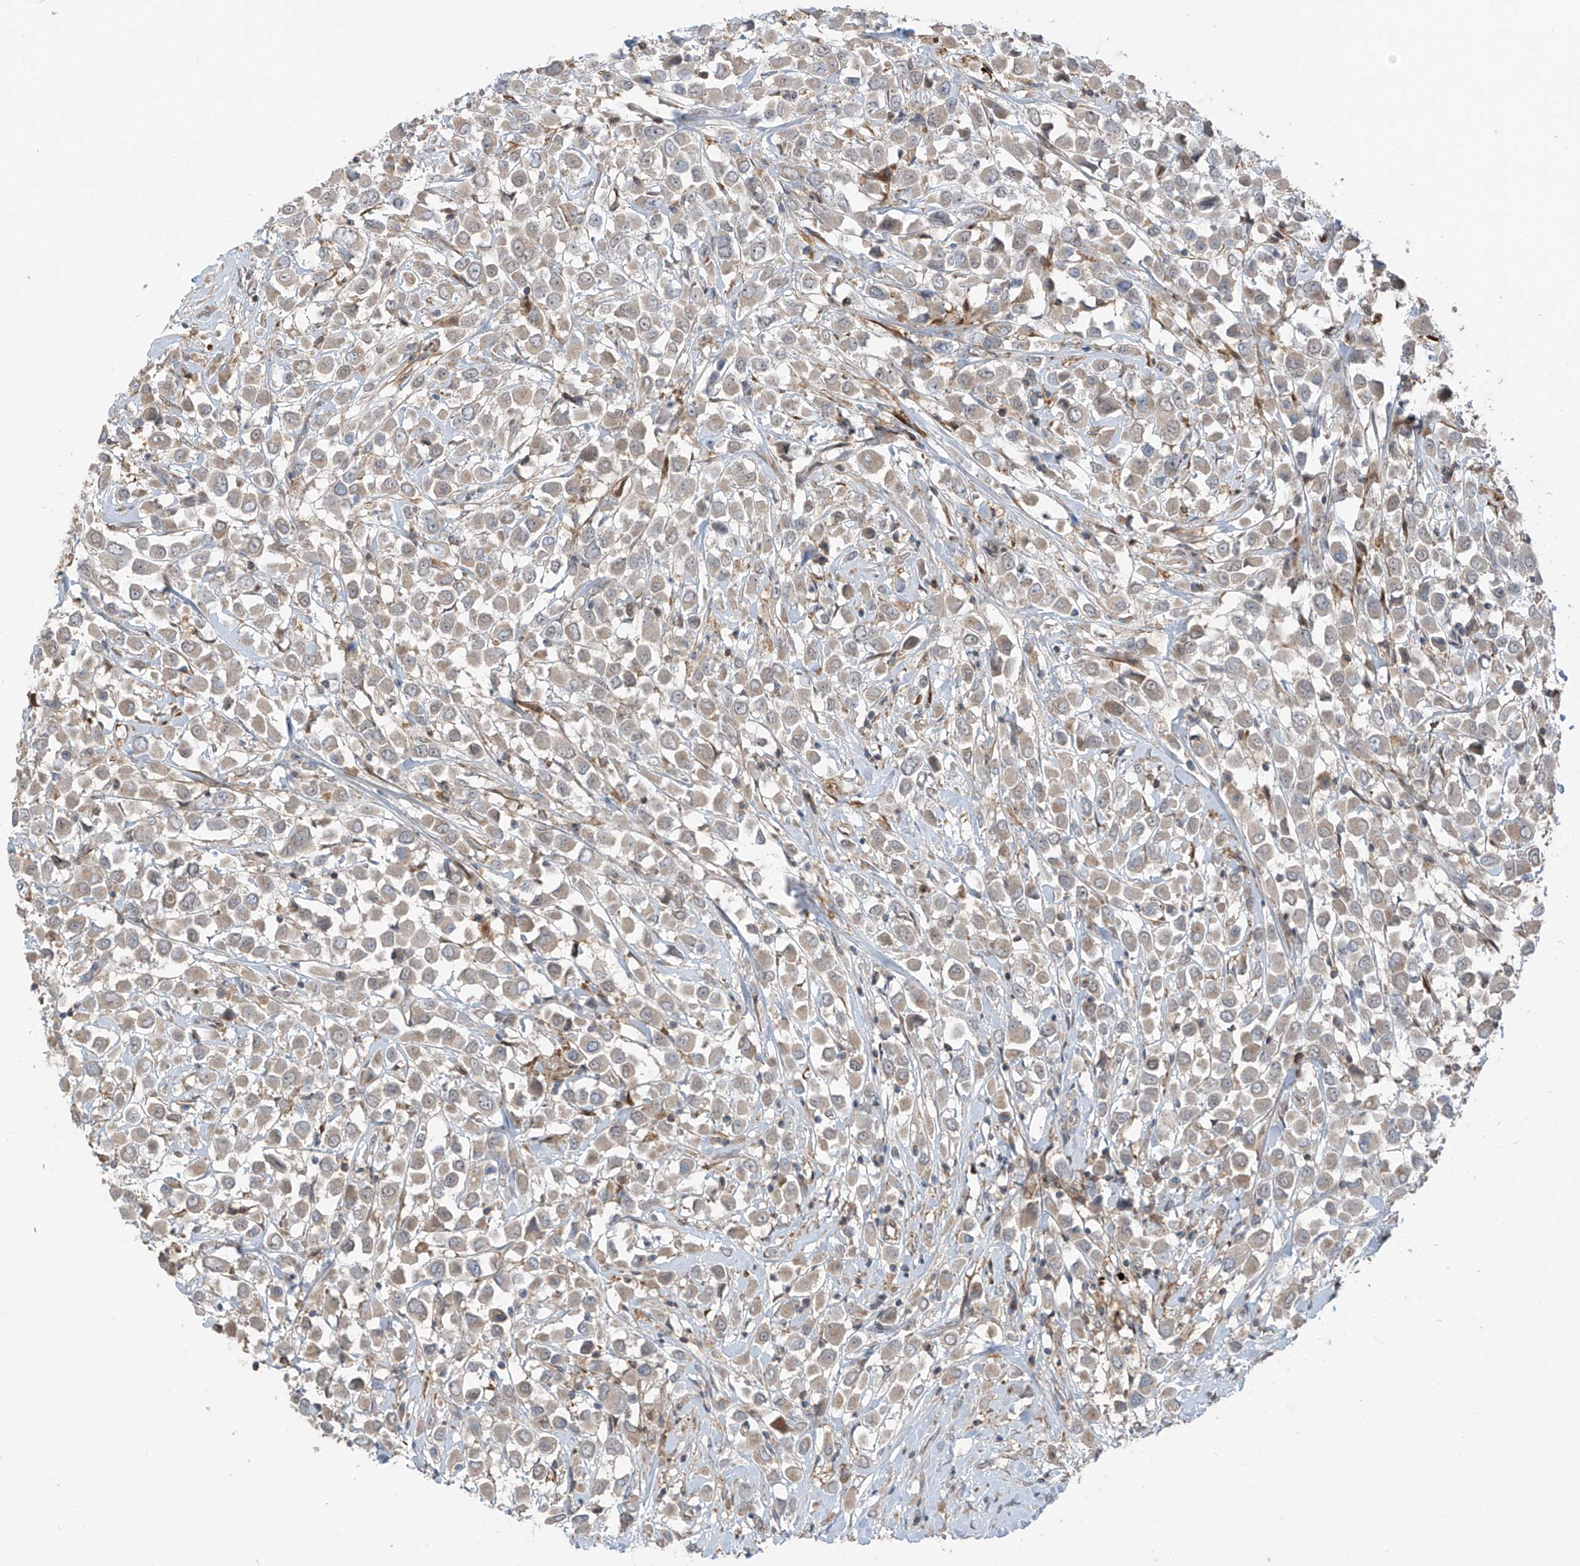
{"staining": {"intensity": "weak", "quantity": "25%-75%", "location": "cytoplasmic/membranous"}, "tissue": "breast cancer", "cell_type": "Tumor cells", "image_type": "cancer", "snomed": [{"axis": "morphology", "description": "Duct carcinoma"}, {"axis": "topography", "description": "Breast"}], "caption": "IHC of intraductal carcinoma (breast) shows low levels of weak cytoplasmic/membranous expression in approximately 25%-75% of tumor cells.", "gene": "SAMD3", "patient": {"sex": "female", "age": 61}}